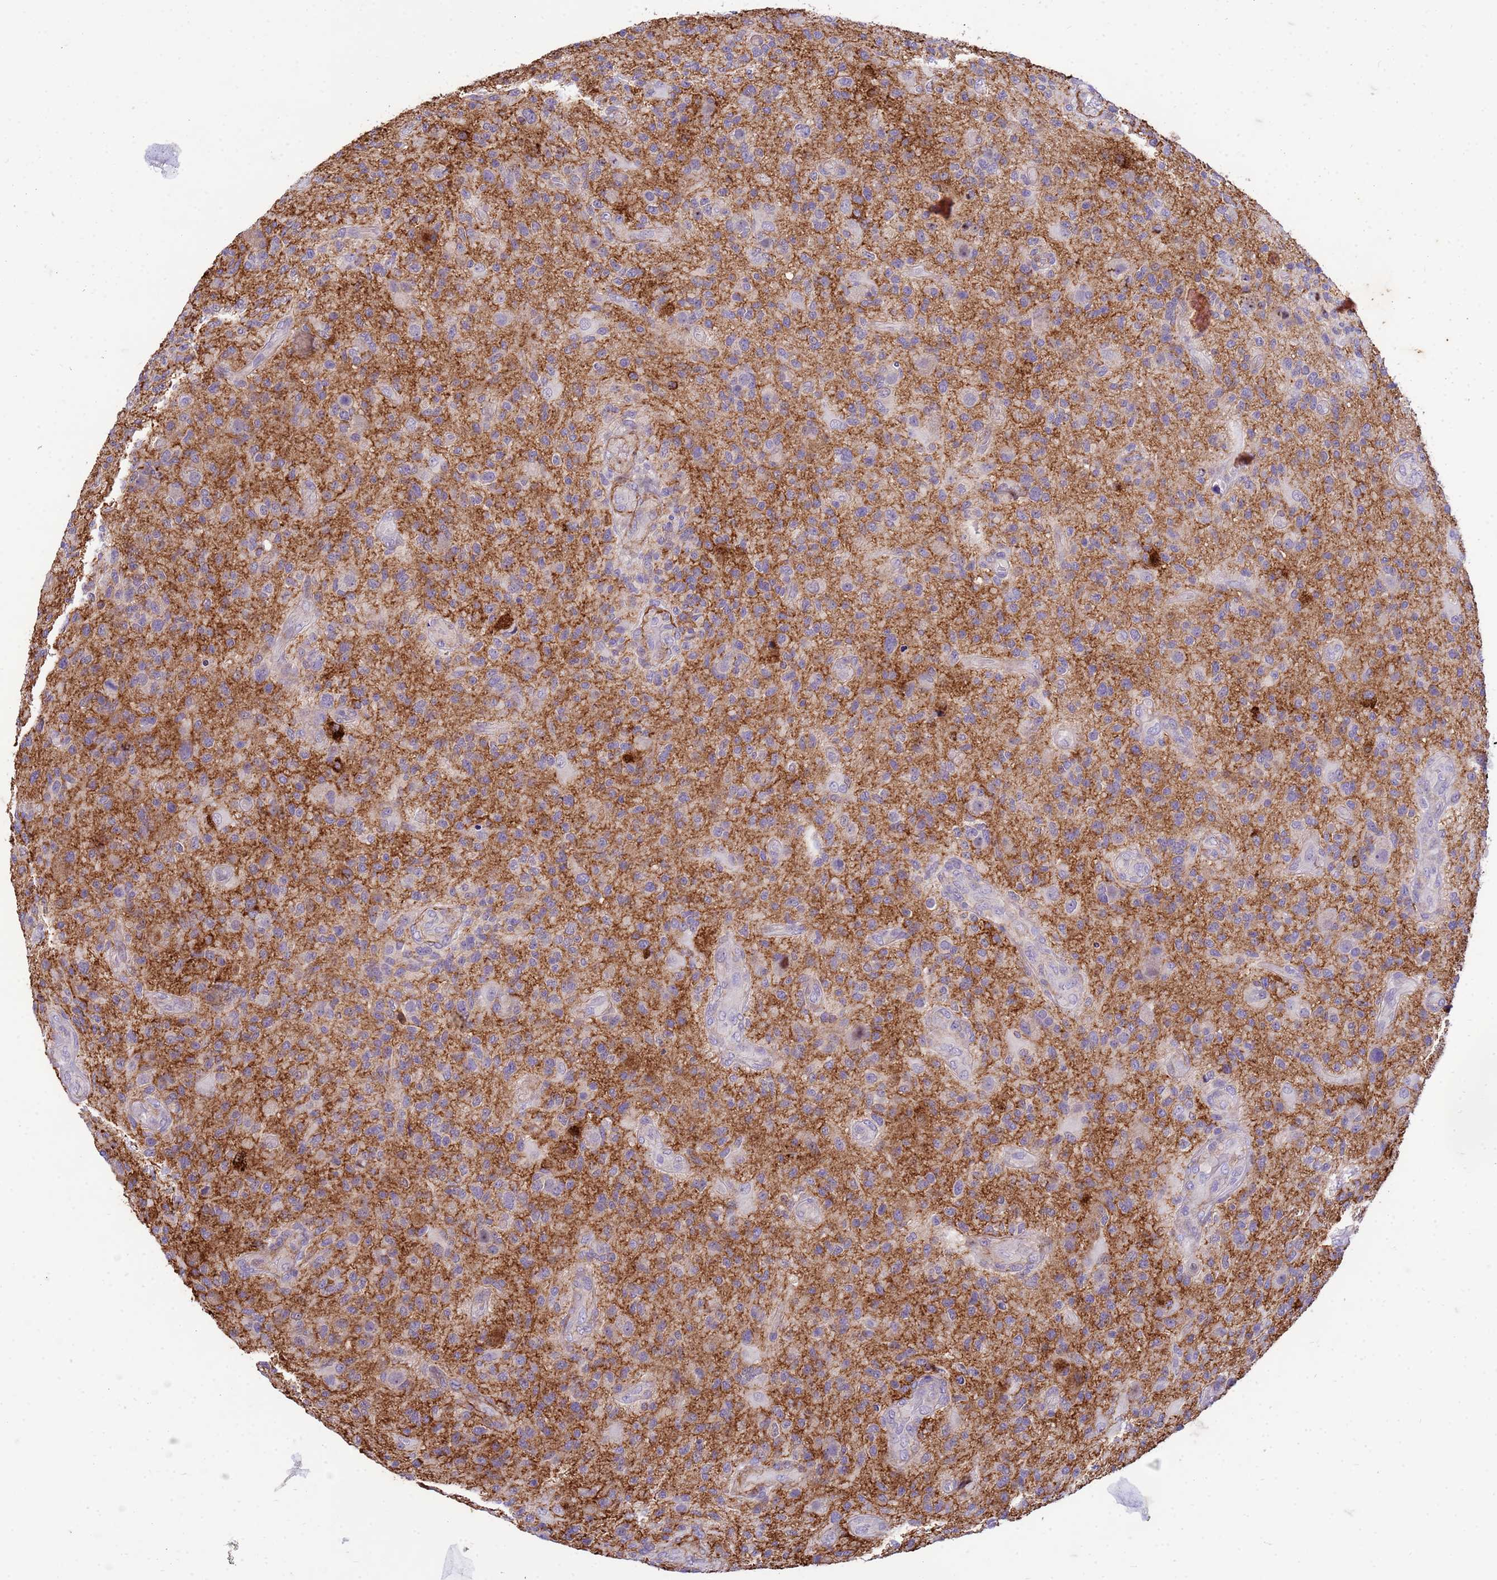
{"staining": {"intensity": "negative", "quantity": "none", "location": "none"}, "tissue": "glioma", "cell_type": "Tumor cells", "image_type": "cancer", "snomed": [{"axis": "morphology", "description": "Glioma, malignant, High grade"}, {"axis": "topography", "description": "Brain"}], "caption": "IHC of human glioma shows no staining in tumor cells. The staining was performed using DAB to visualize the protein expression in brown, while the nuclei were stained in blue with hematoxylin (Magnification: 20x).", "gene": "P2RX7", "patient": {"sex": "male", "age": 47}}